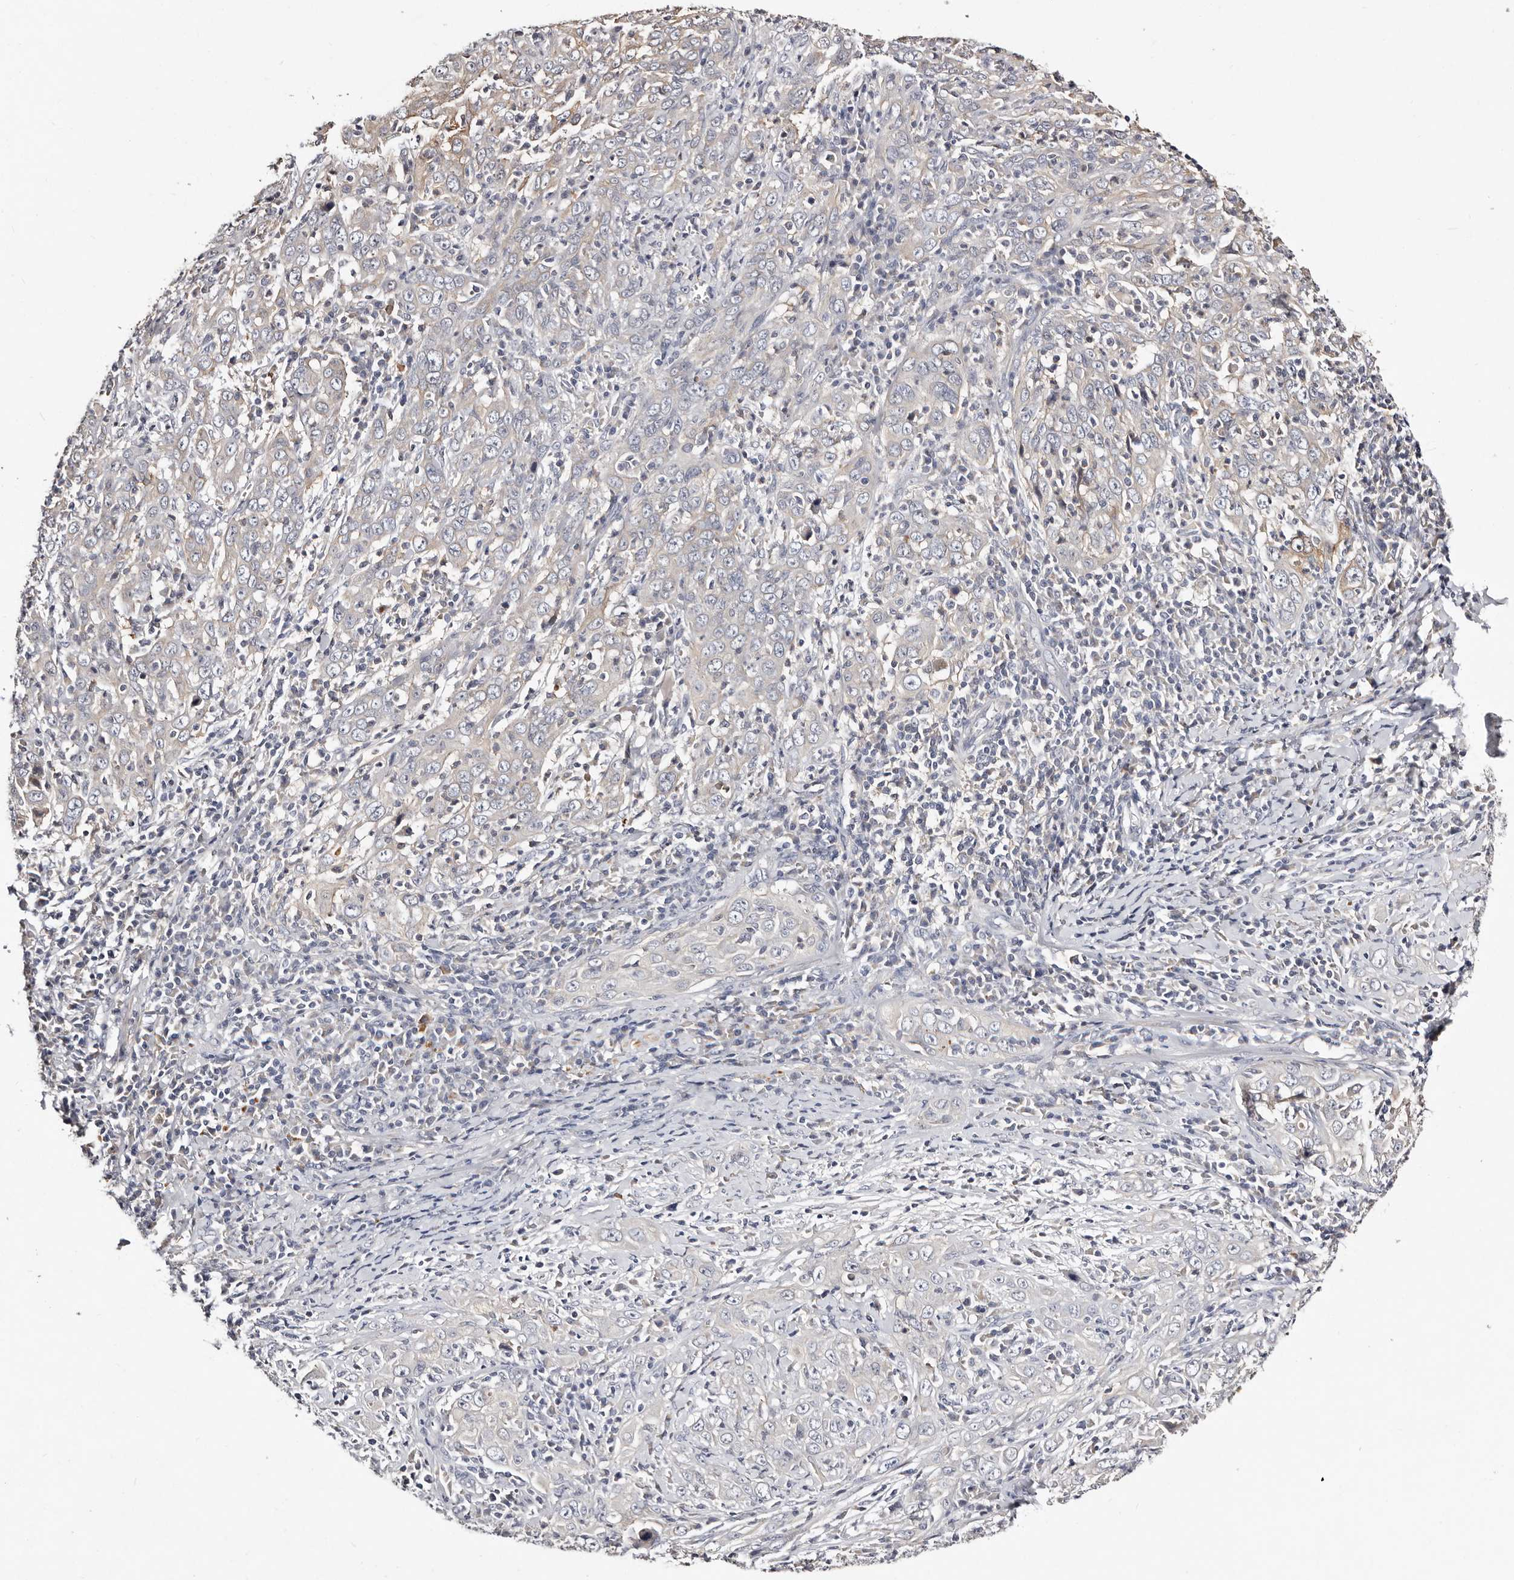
{"staining": {"intensity": "negative", "quantity": "none", "location": "none"}, "tissue": "cervical cancer", "cell_type": "Tumor cells", "image_type": "cancer", "snomed": [{"axis": "morphology", "description": "Squamous cell carcinoma, NOS"}, {"axis": "topography", "description": "Cervix"}], "caption": "Immunohistochemical staining of human cervical cancer (squamous cell carcinoma) shows no significant expression in tumor cells.", "gene": "MRPS33", "patient": {"sex": "female", "age": 46}}